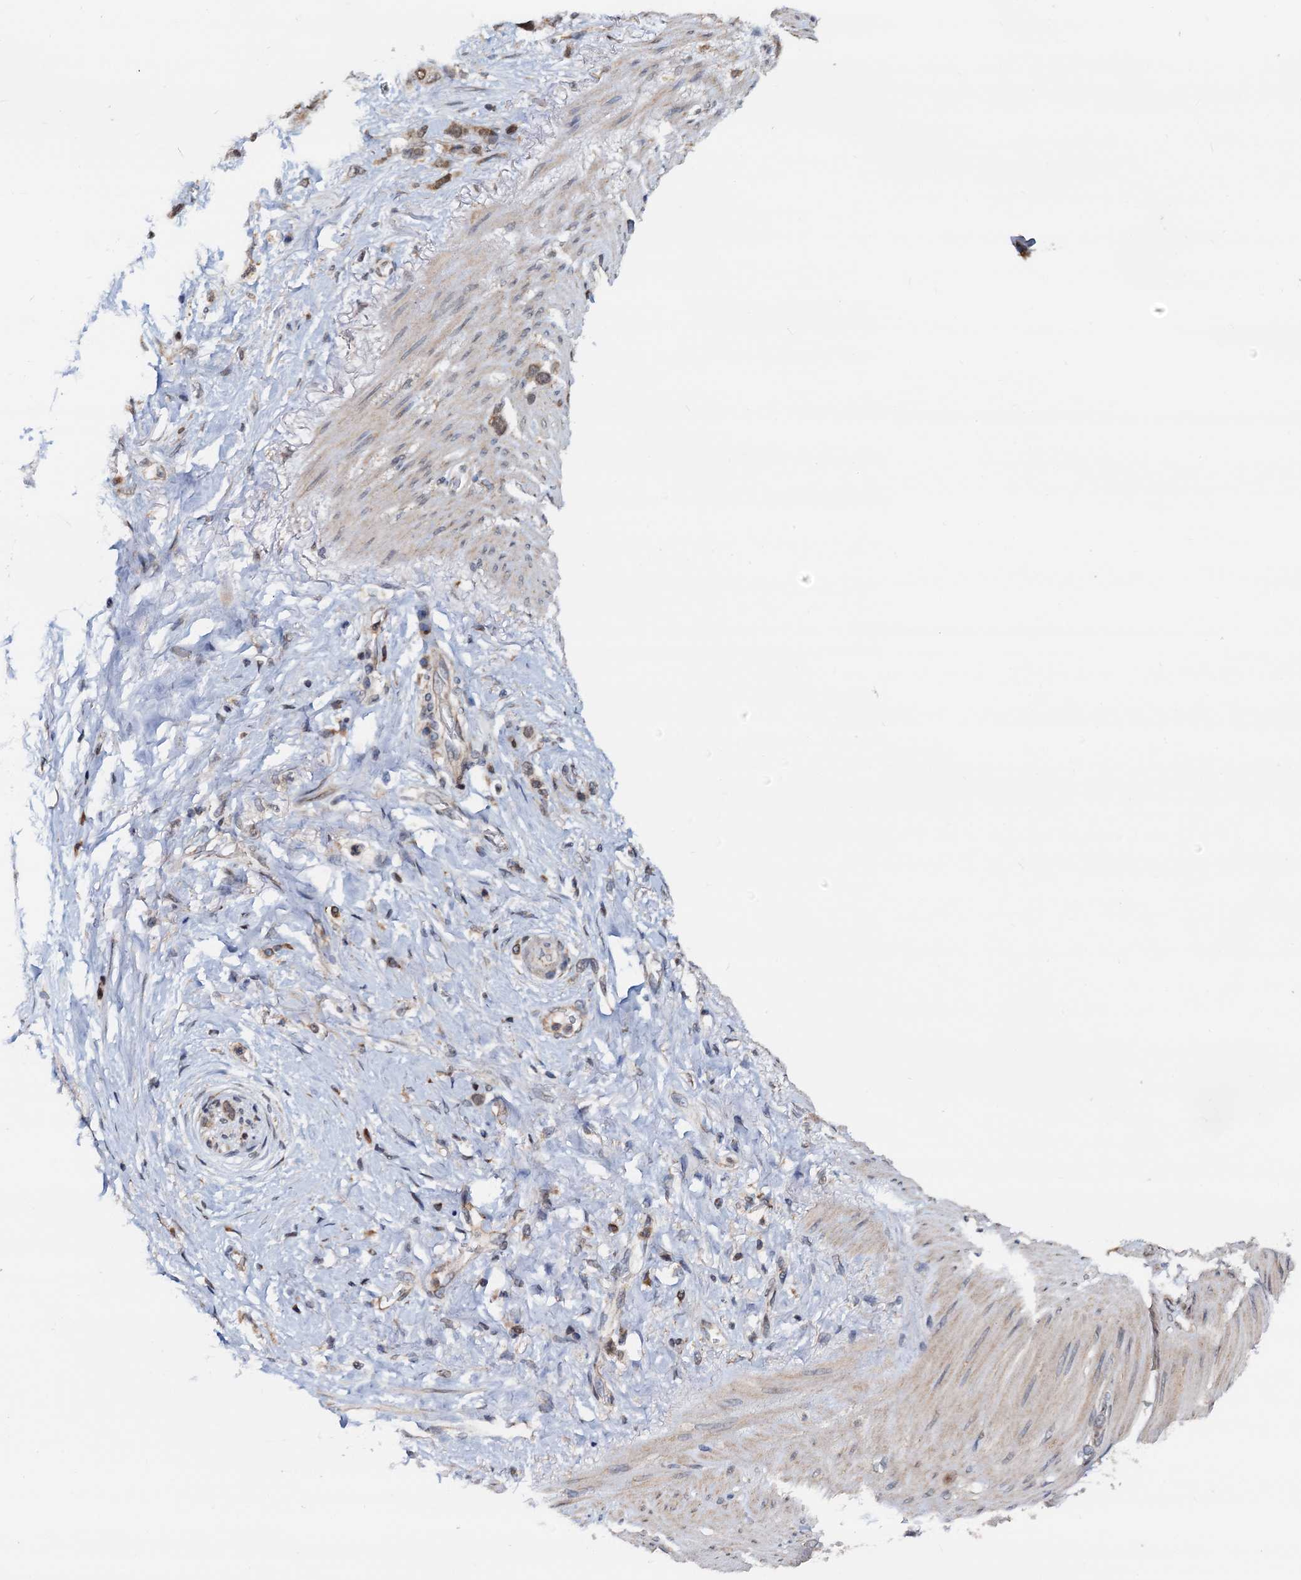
{"staining": {"intensity": "weak", "quantity": "25%-75%", "location": "cytoplasmic/membranous,nuclear"}, "tissue": "stomach cancer", "cell_type": "Tumor cells", "image_type": "cancer", "snomed": [{"axis": "morphology", "description": "Adenocarcinoma, NOS"}, {"axis": "morphology", "description": "Adenocarcinoma, High grade"}, {"axis": "topography", "description": "Stomach, upper"}, {"axis": "topography", "description": "Stomach, lower"}], "caption": "Immunohistochemistry (IHC) of human stomach adenocarcinoma shows low levels of weak cytoplasmic/membranous and nuclear staining in about 25%-75% of tumor cells.", "gene": "MCMBP", "patient": {"sex": "female", "age": 65}}